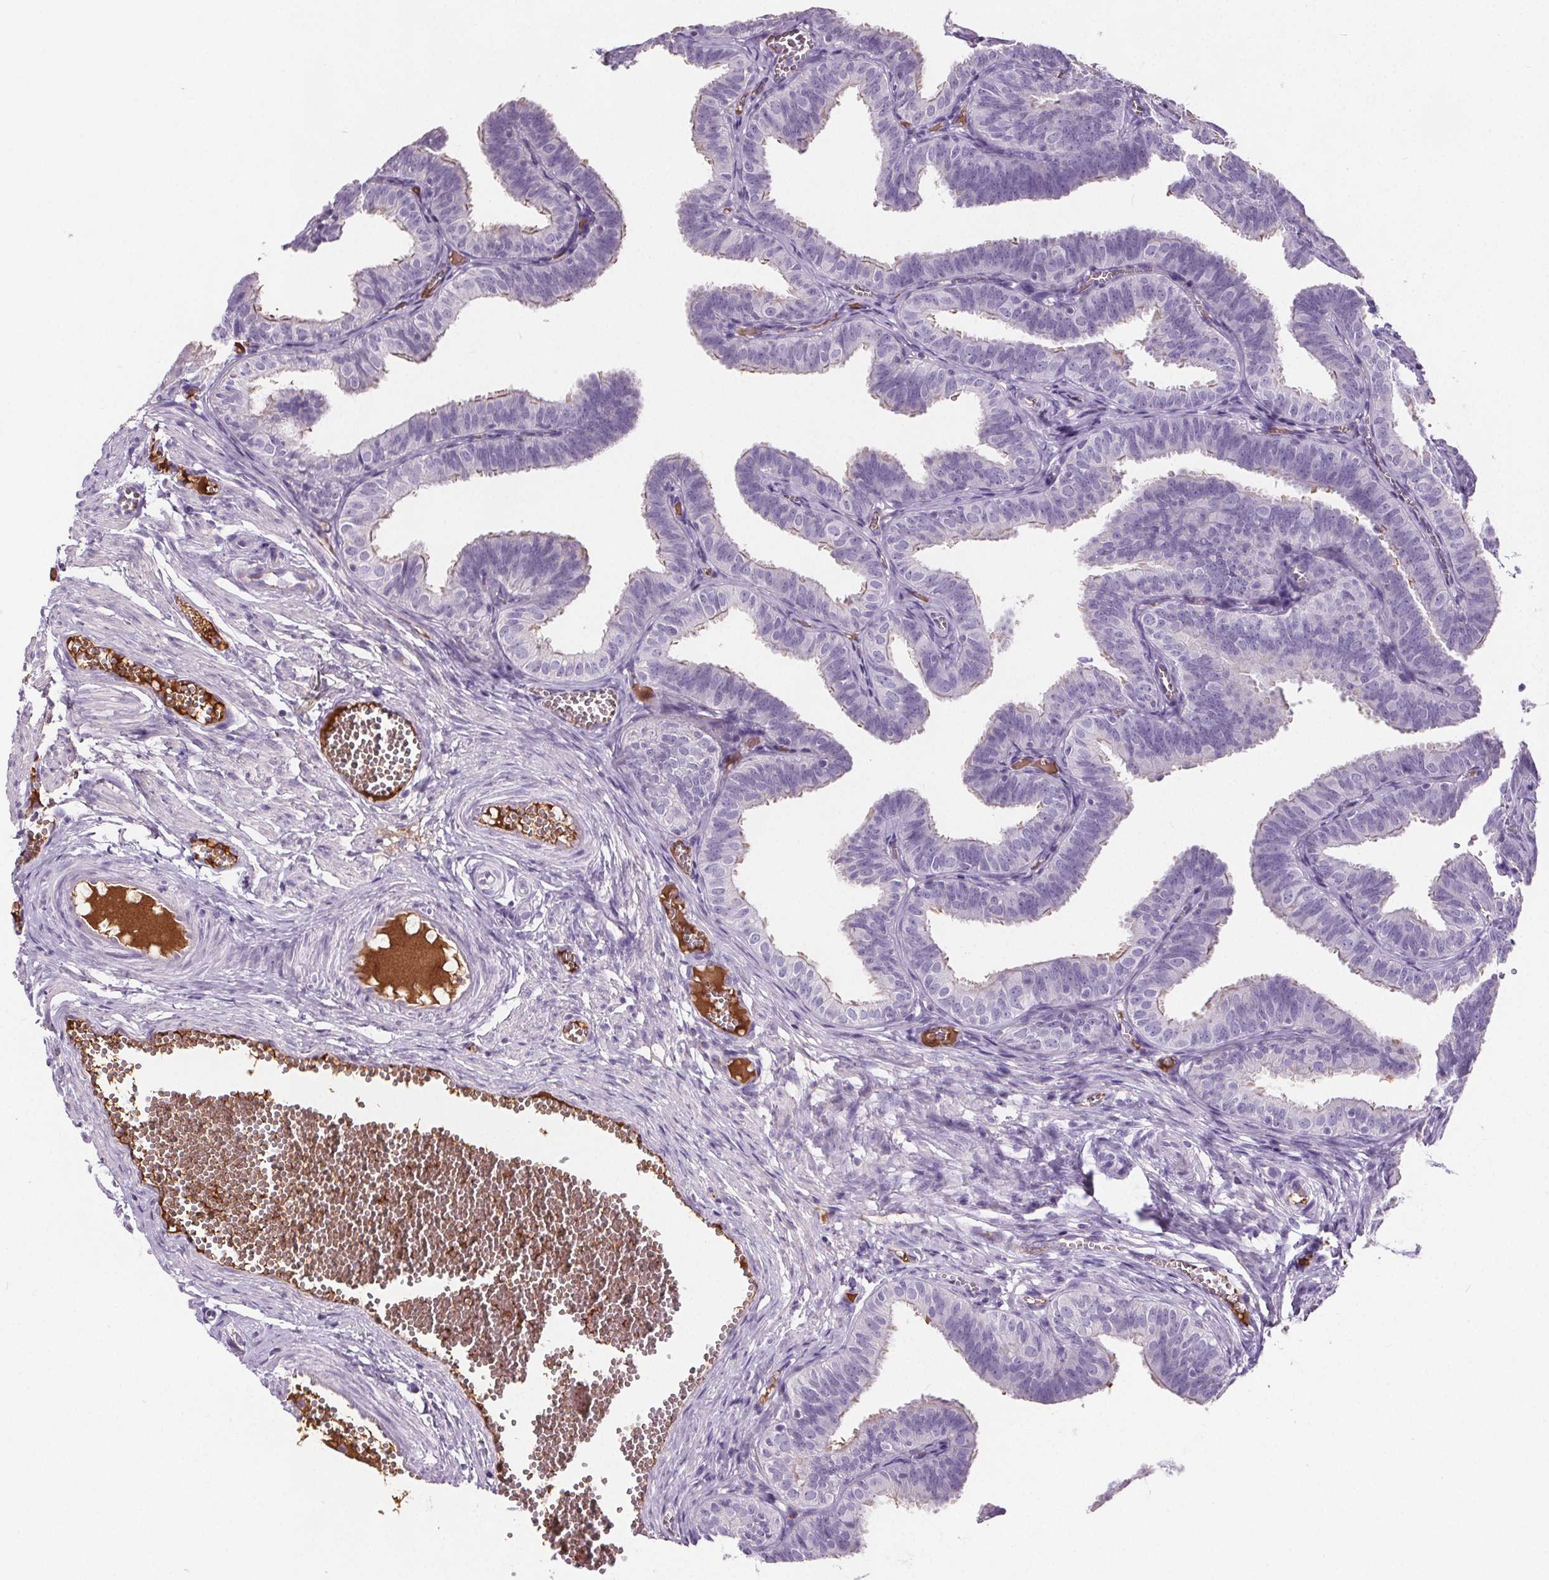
{"staining": {"intensity": "negative", "quantity": "none", "location": "none"}, "tissue": "fallopian tube", "cell_type": "Glandular cells", "image_type": "normal", "snomed": [{"axis": "morphology", "description": "Normal tissue, NOS"}, {"axis": "topography", "description": "Fallopian tube"}], "caption": "Micrograph shows no protein staining in glandular cells of normal fallopian tube.", "gene": "CD5L", "patient": {"sex": "female", "age": 25}}